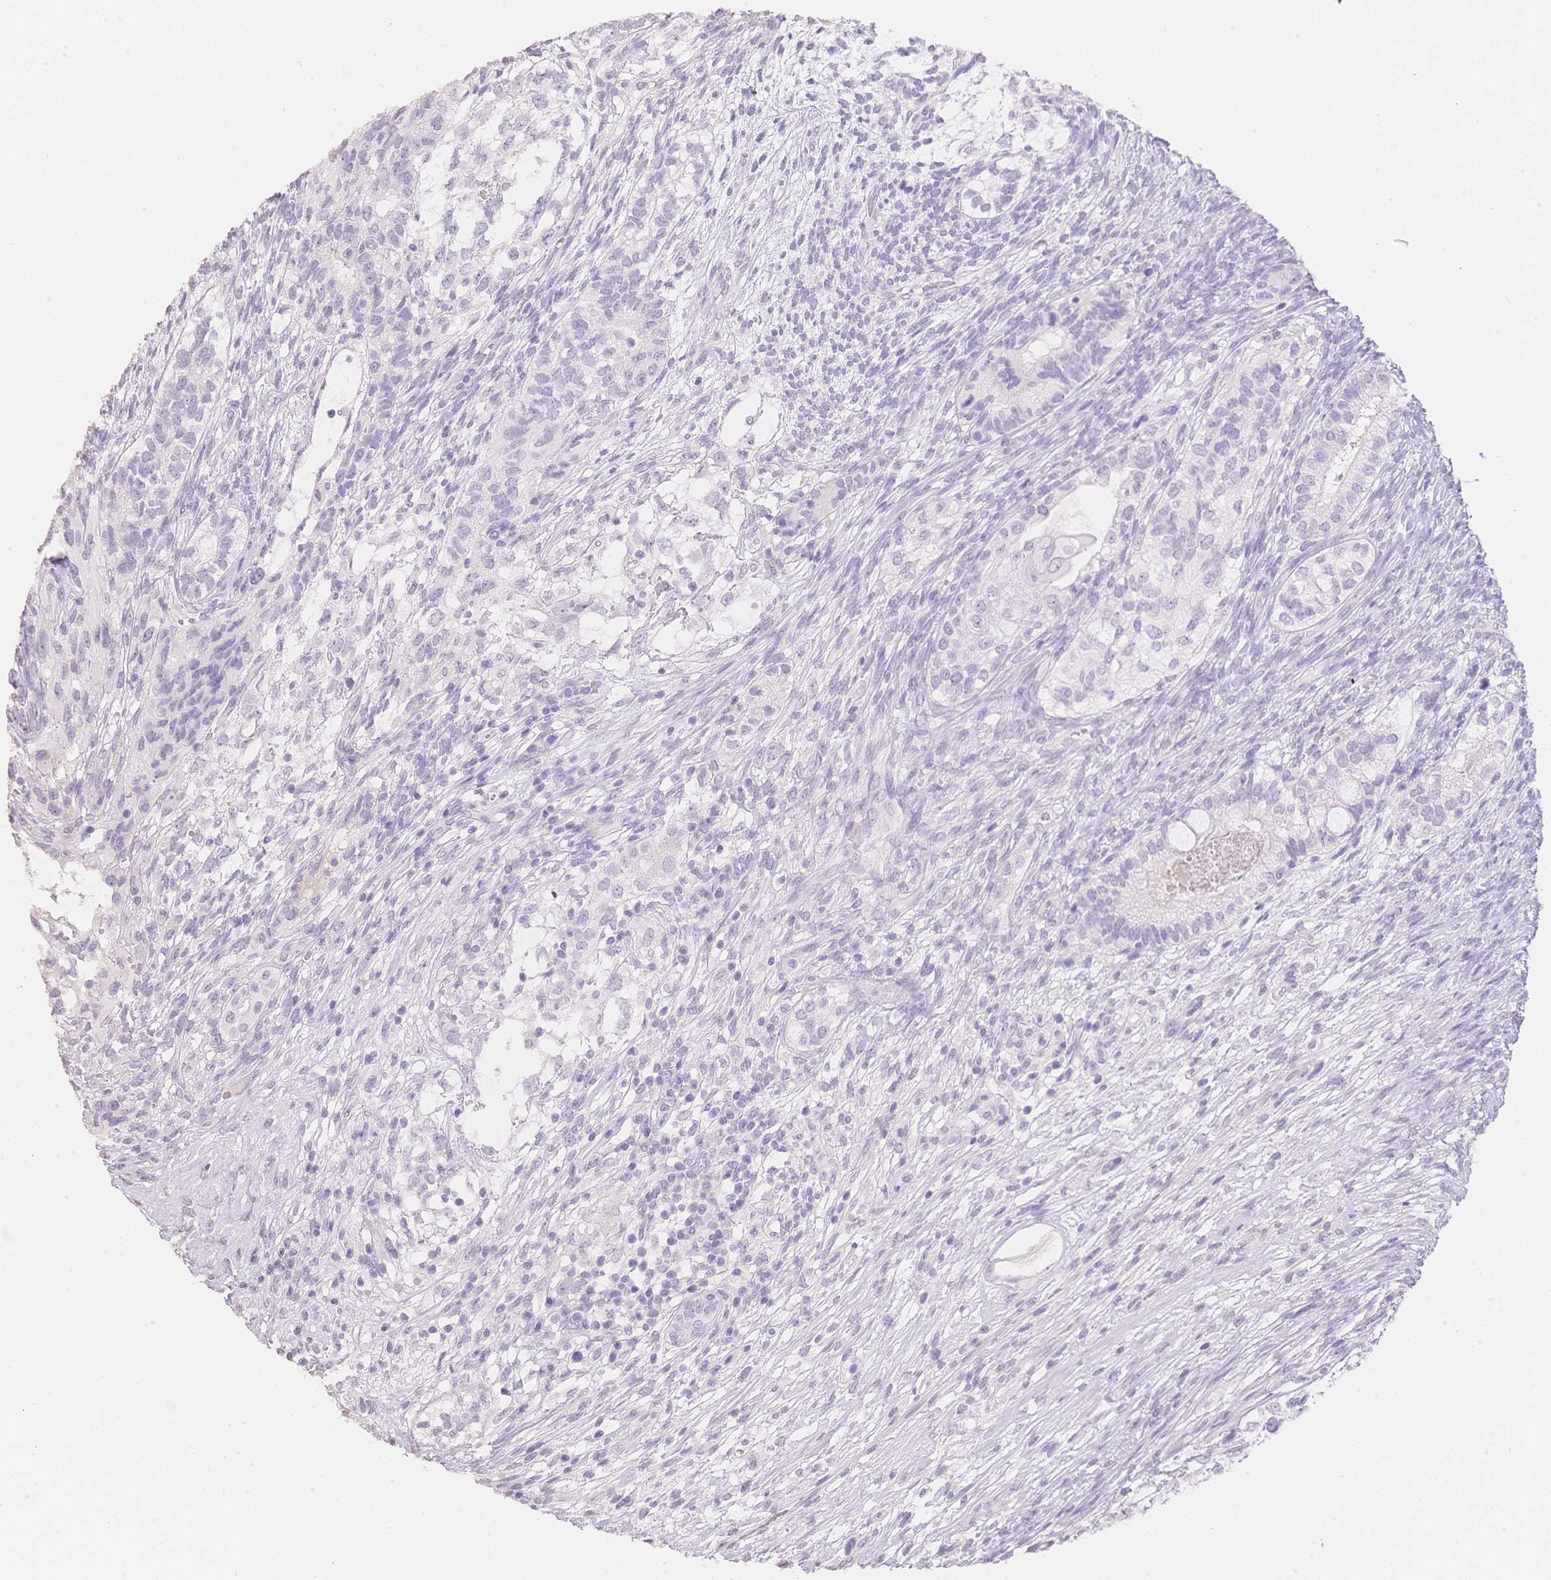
{"staining": {"intensity": "negative", "quantity": "none", "location": "none"}, "tissue": "testis cancer", "cell_type": "Tumor cells", "image_type": "cancer", "snomed": [{"axis": "morphology", "description": "Seminoma, NOS"}, {"axis": "morphology", "description": "Carcinoma, Embryonal, NOS"}, {"axis": "topography", "description": "Testis"}], "caption": "An immunohistochemistry (IHC) photomicrograph of testis cancer (seminoma) is shown. There is no staining in tumor cells of testis cancer (seminoma).", "gene": "HCRTR2", "patient": {"sex": "male", "age": 41}}